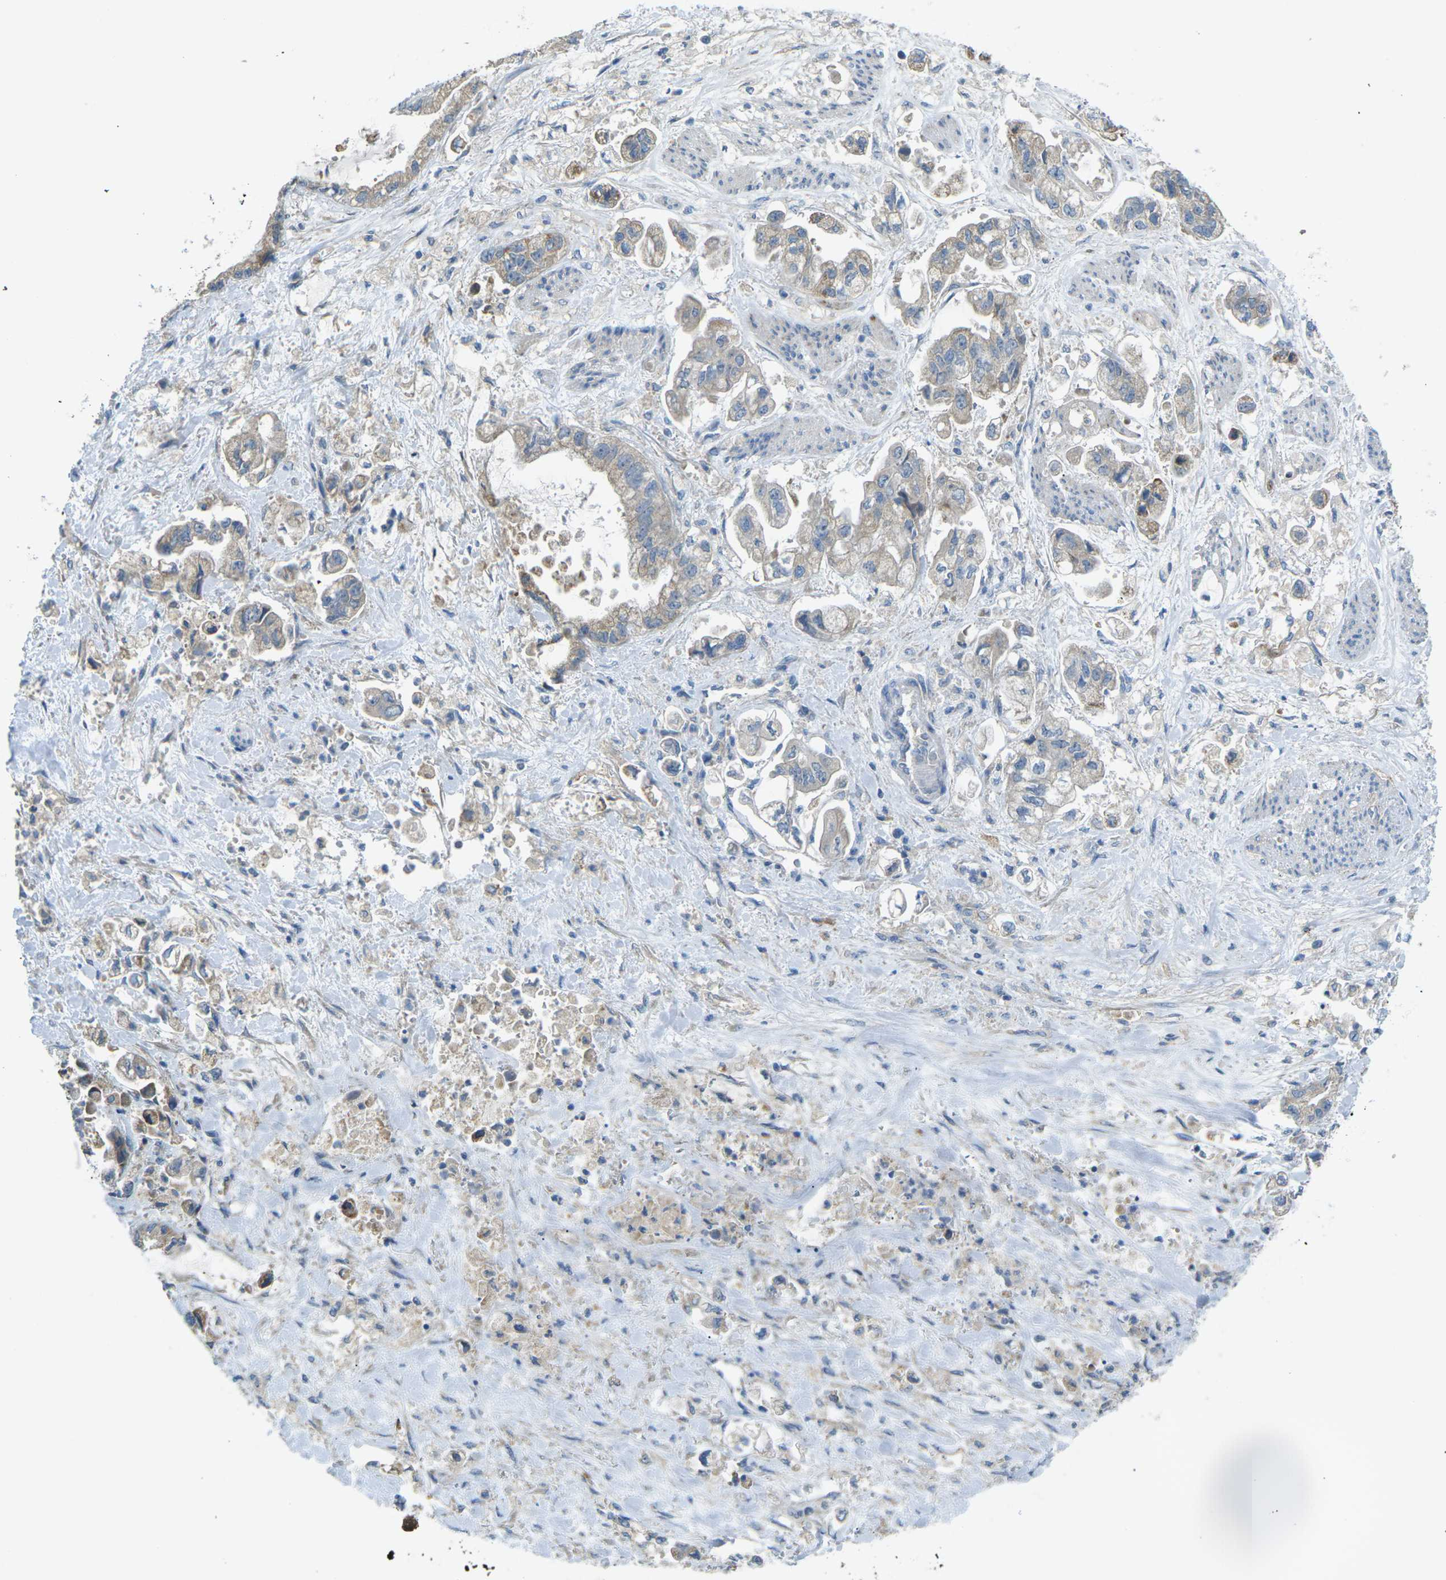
{"staining": {"intensity": "weak", "quantity": ">75%", "location": "cytoplasmic/membranous"}, "tissue": "stomach cancer", "cell_type": "Tumor cells", "image_type": "cancer", "snomed": [{"axis": "morphology", "description": "Normal tissue, NOS"}, {"axis": "morphology", "description": "Adenocarcinoma, NOS"}, {"axis": "topography", "description": "Stomach"}], "caption": "Immunohistochemical staining of human adenocarcinoma (stomach) shows low levels of weak cytoplasmic/membranous positivity in about >75% of tumor cells.", "gene": "MYLK4", "patient": {"sex": "male", "age": 62}}